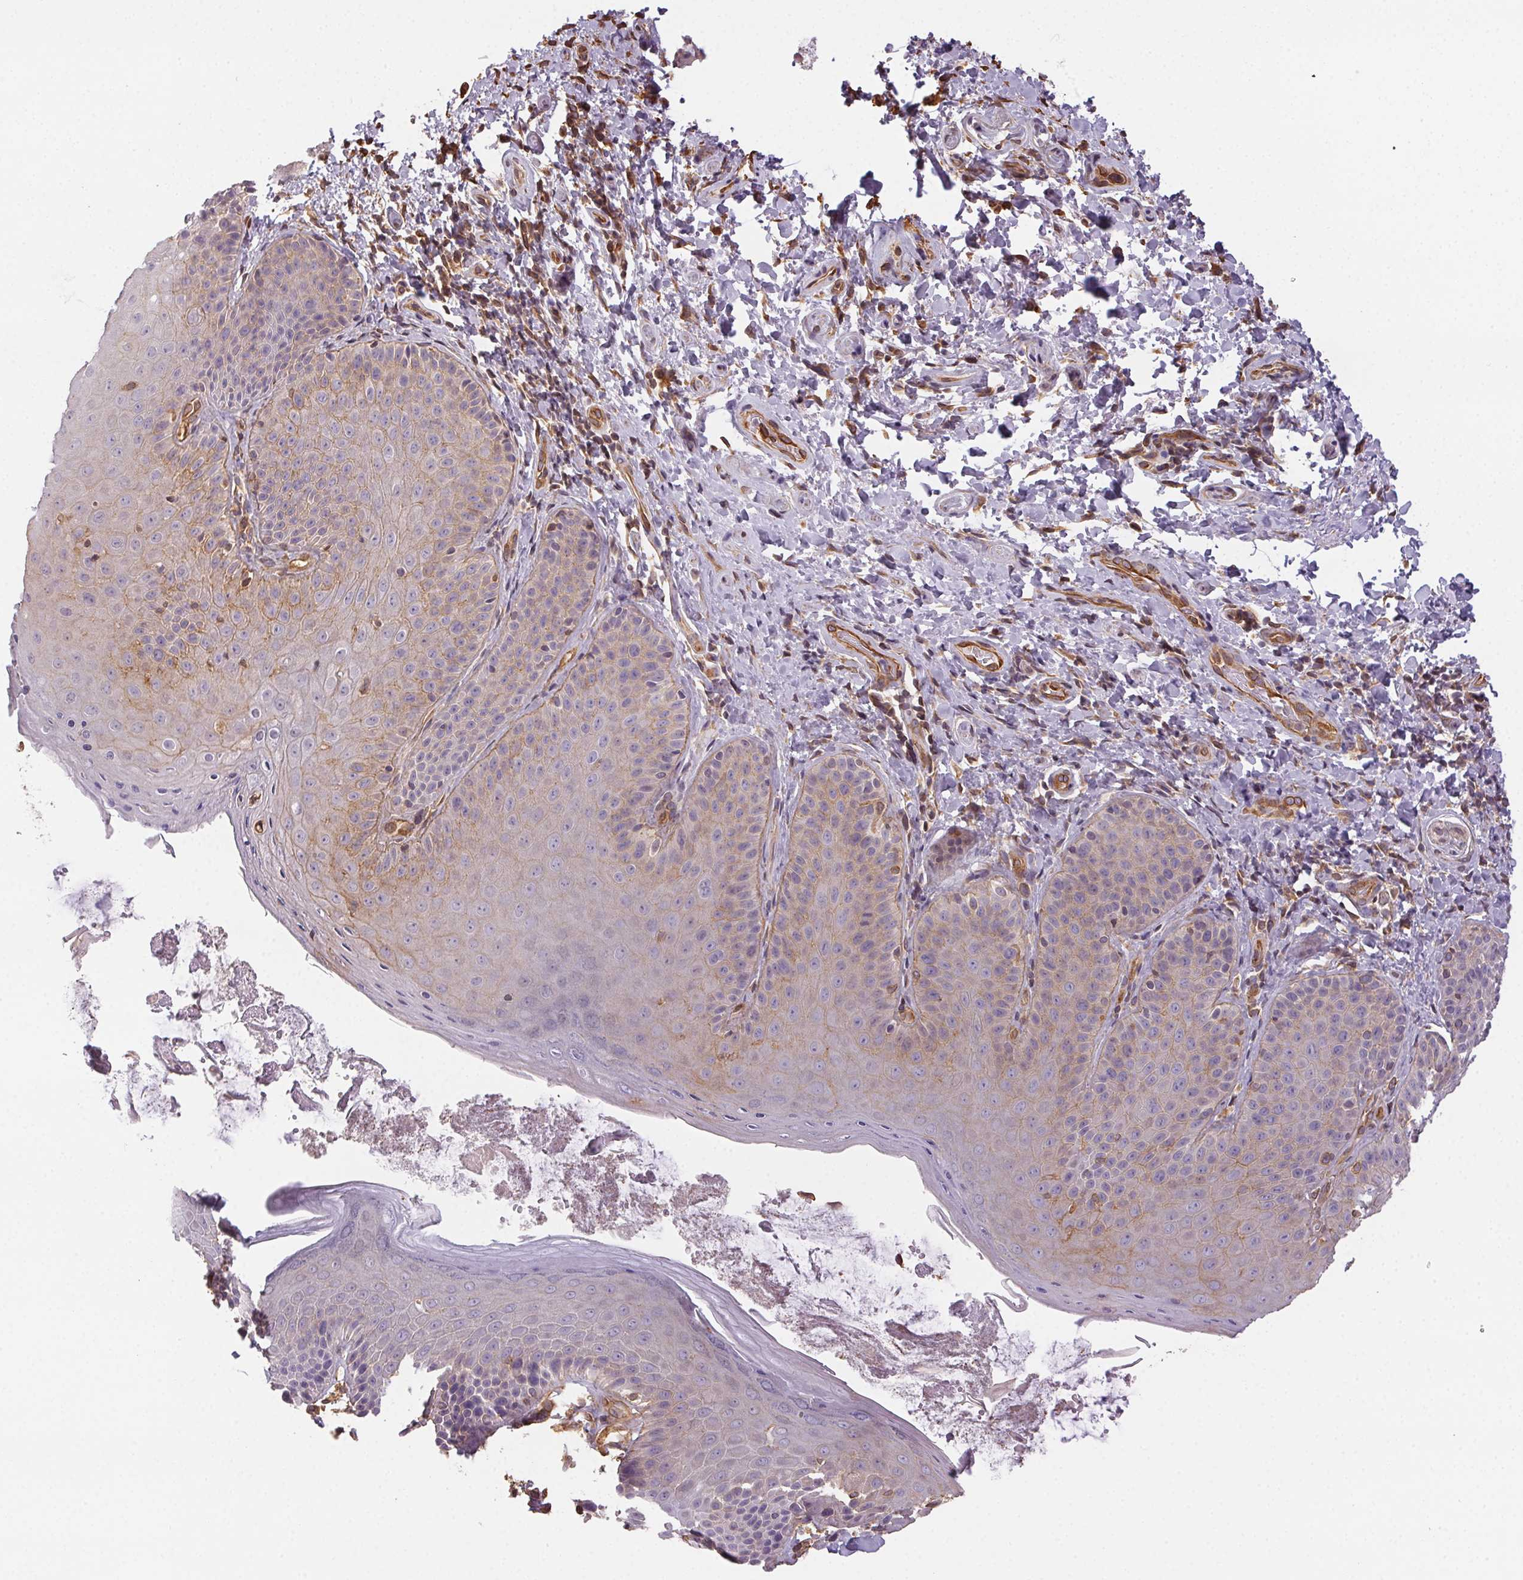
{"staining": {"intensity": "weak", "quantity": "25%-75%", "location": "cytoplasmic/membranous"}, "tissue": "skin", "cell_type": "Epidermal cells", "image_type": "normal", "snomed": [{"axis": "morphology", "description": "Normal tissue, NOS"}, {"axis": "topography", "description": "Anal"}, {"axis": "topography", "description": "Peripheral nerve tissue"}], "caption": "Epidermal cells show low levels of weak cytoplasmic/membranous positivity in about 25%-75% of cells in normal human skin.", "gene": "PLA2G4F", "patient": {"sex": "male", "age": 51}}